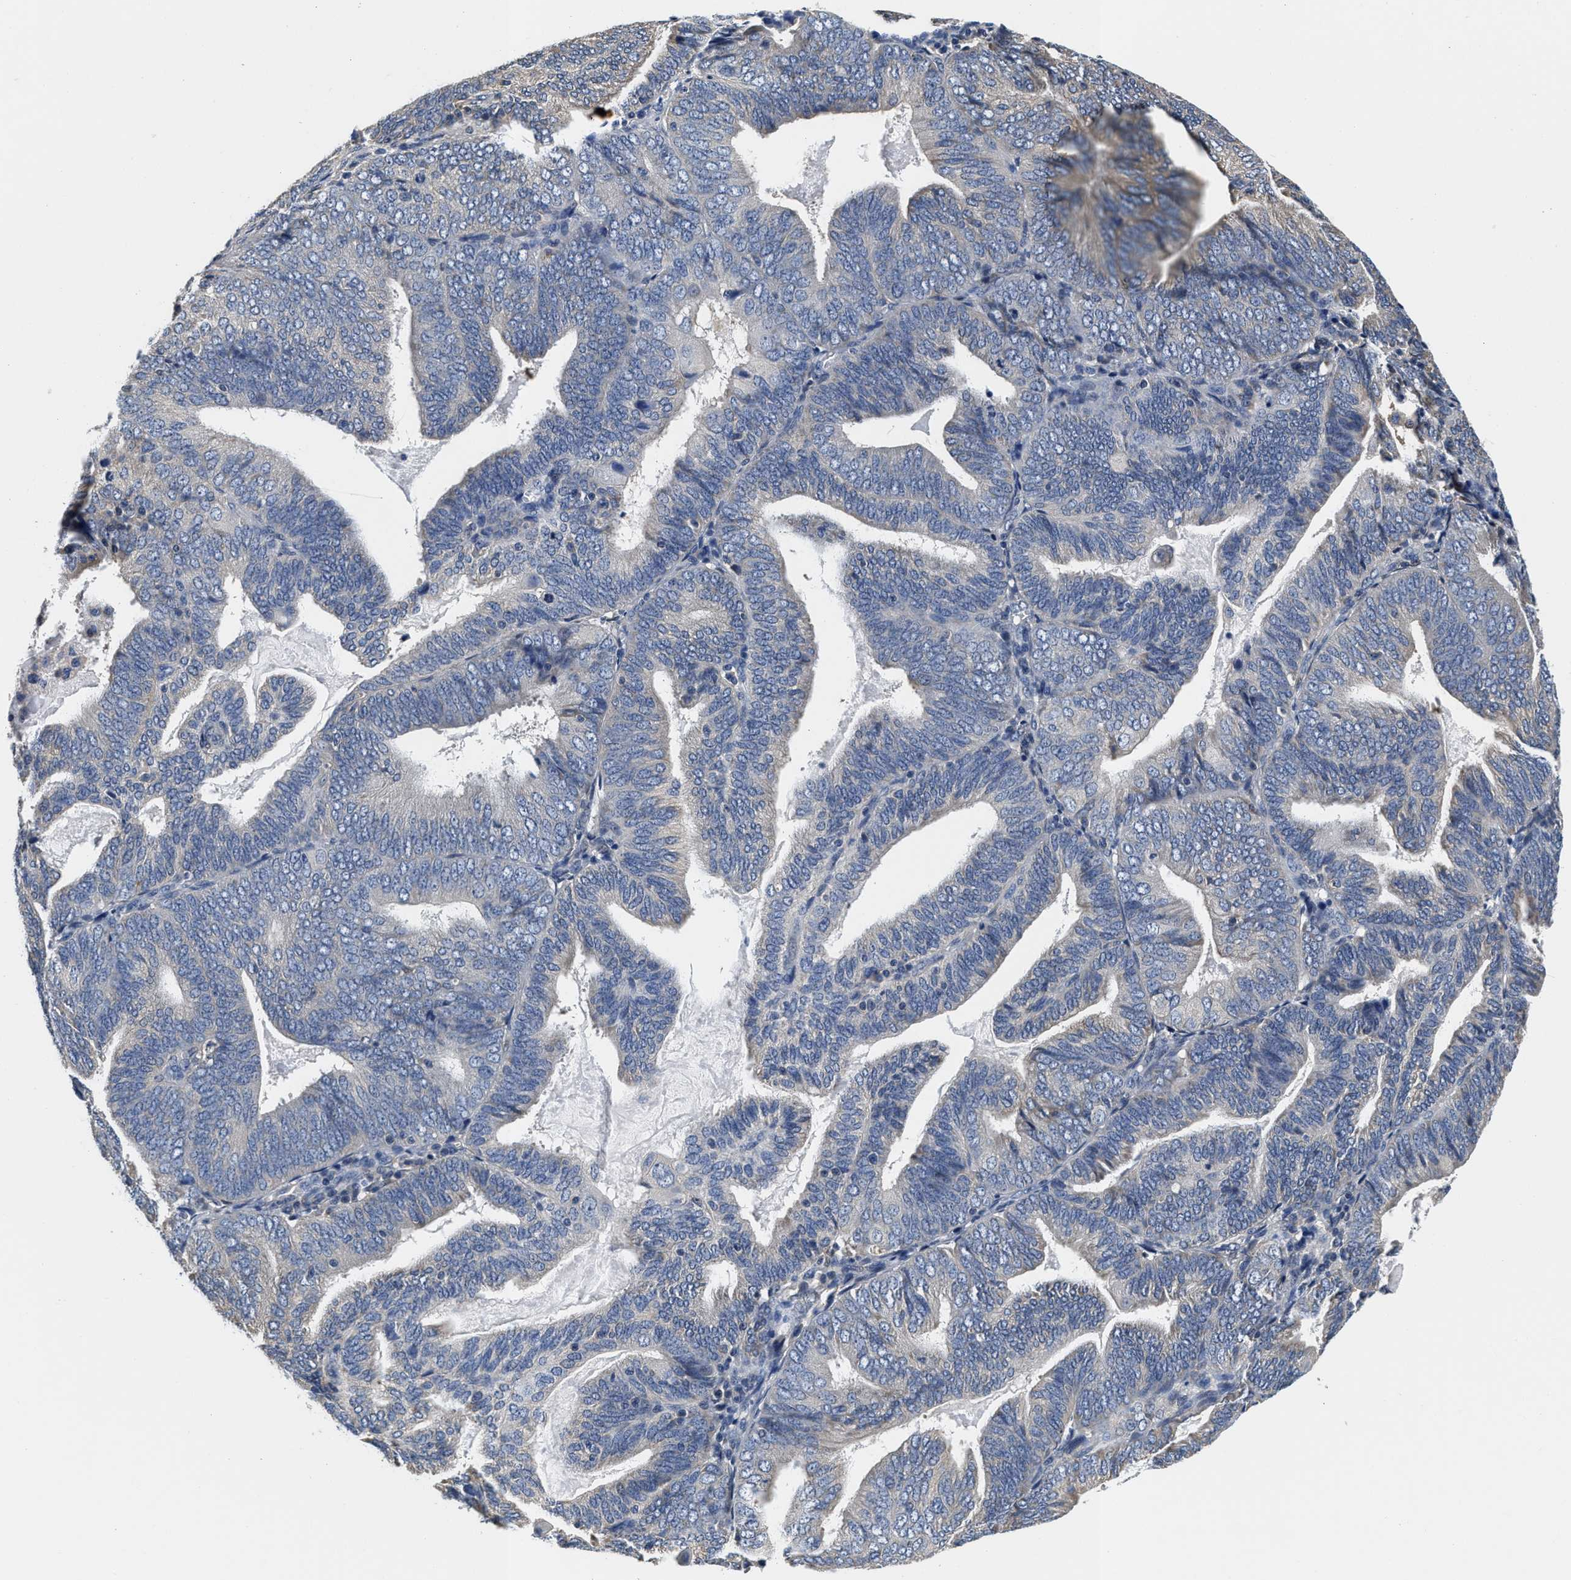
{"staining": {"intensity": "negative", "quantity": "none", "location": "none"}, "tissue": "endometrial cancer", "cell_type": "Tumor cells", "image_type": "cancer", "snomed": [{"axis": "morphology", "description": "Adenocarcinoma, NOS"}, {"axis": "topography", "description": "Endometrium"}], "caption": "The micrograph demonstrates no staining of tumor cells in endometrial cancer (adenocarcinoma). (DAB (3,3'-diaminobenzidine) immunohistochemistry visualized using brightfield microscopy, high magnification).", "gene": "ANKIB1", "patient": {"sex": "female", "age": 81}}